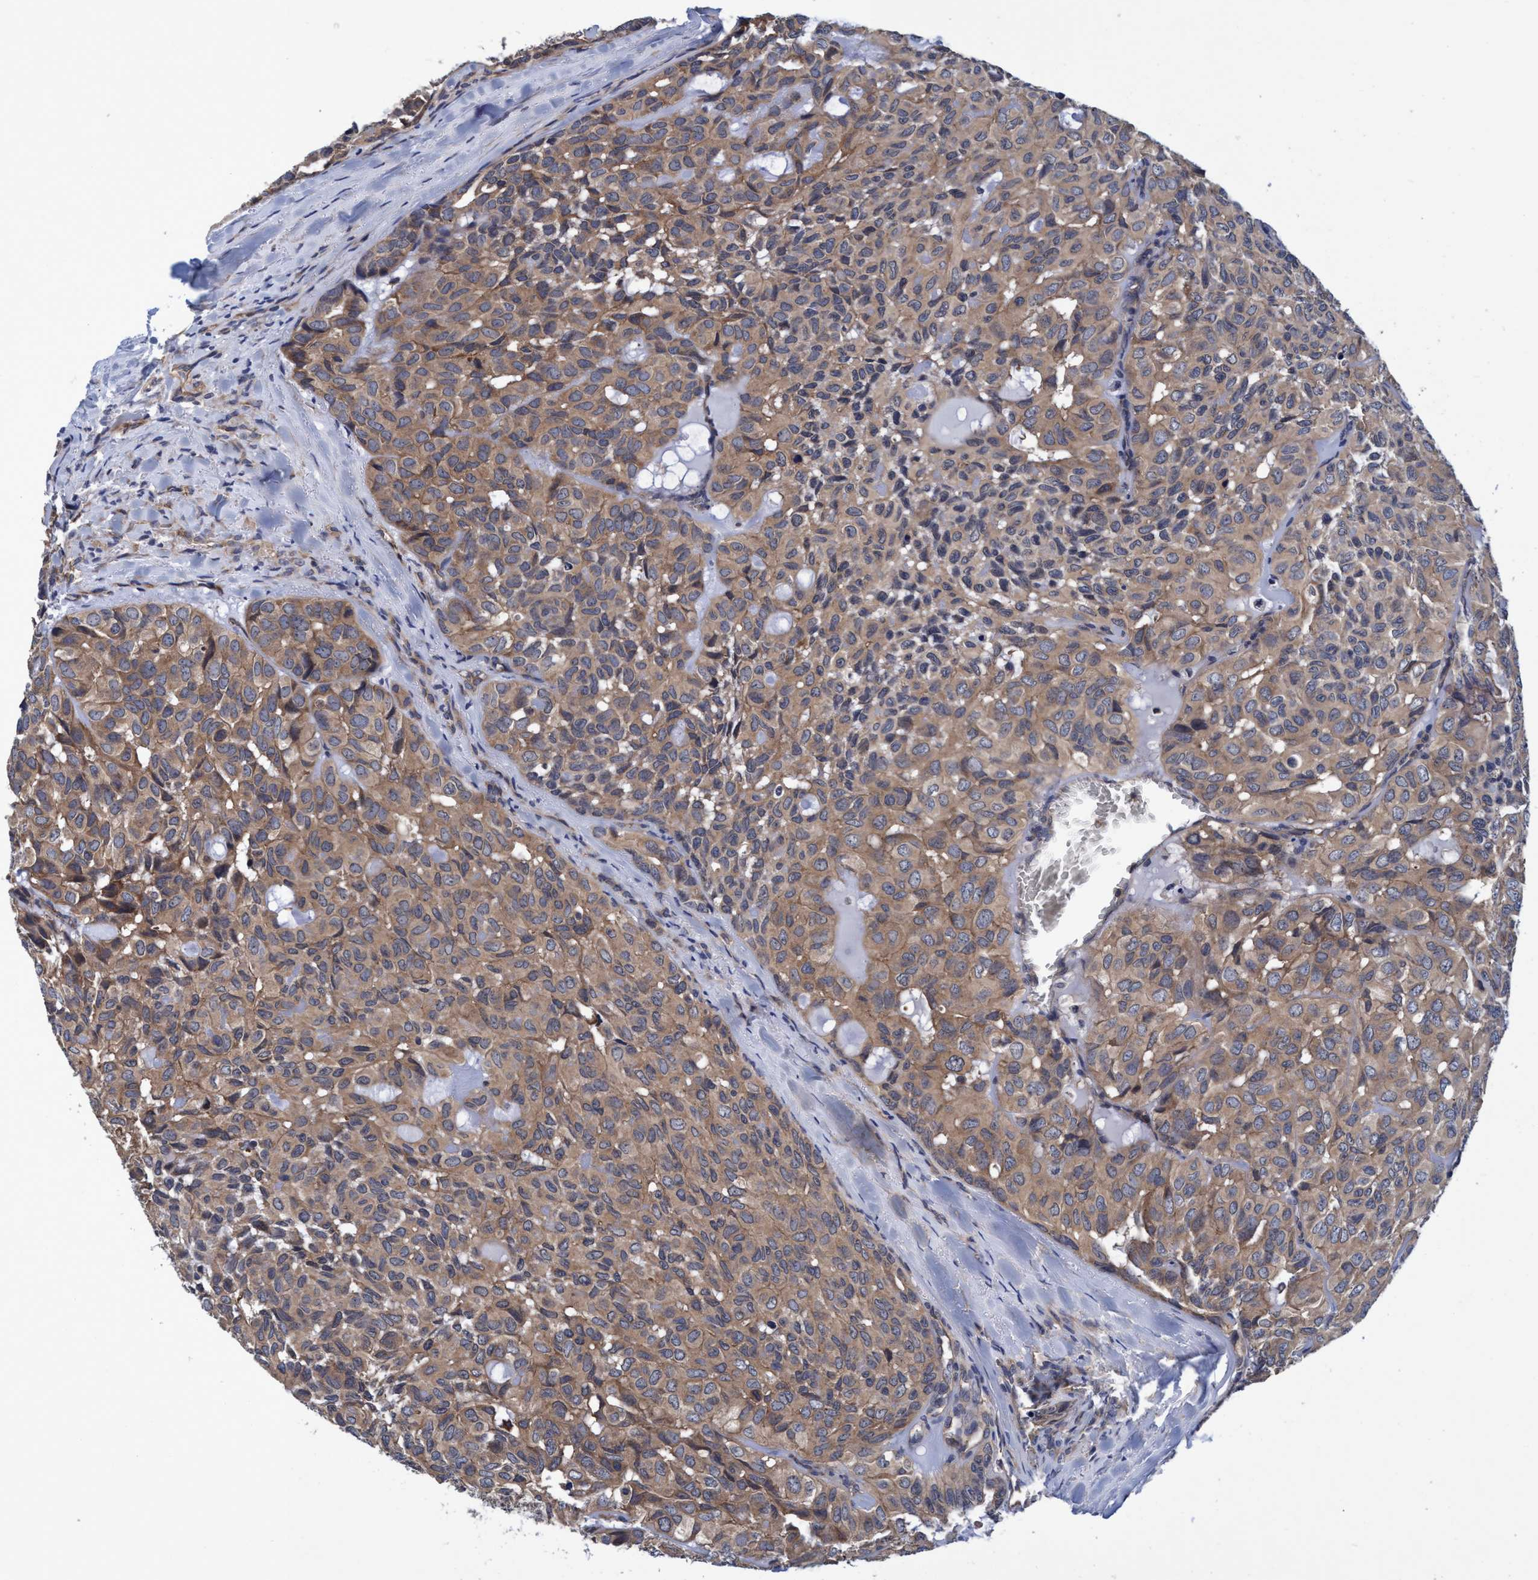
{"staining": {"intensity": "weak", "quantity": ">75%", "location": "cytoplasmic/membranous"}, "tissue": "head and neck cancer", "cell_type": "Tumor cells", "image_type": "cancer", "snomed": [{"axis": "morphology", "description": "Adenocarcinoma, NOS"}, {"axis": "topography", "description": "Salivary gland, NOS"}, {"axis": "topography", "description": "Head-Neck"}], "caption": "Head and neck adenocarcinoma stained for a protein demonstrates weak cytoplasmic/membranous positivity in tumor cells.", "gene": "CALCOCO2", "patient": {"sex": "female", "age": 76}}